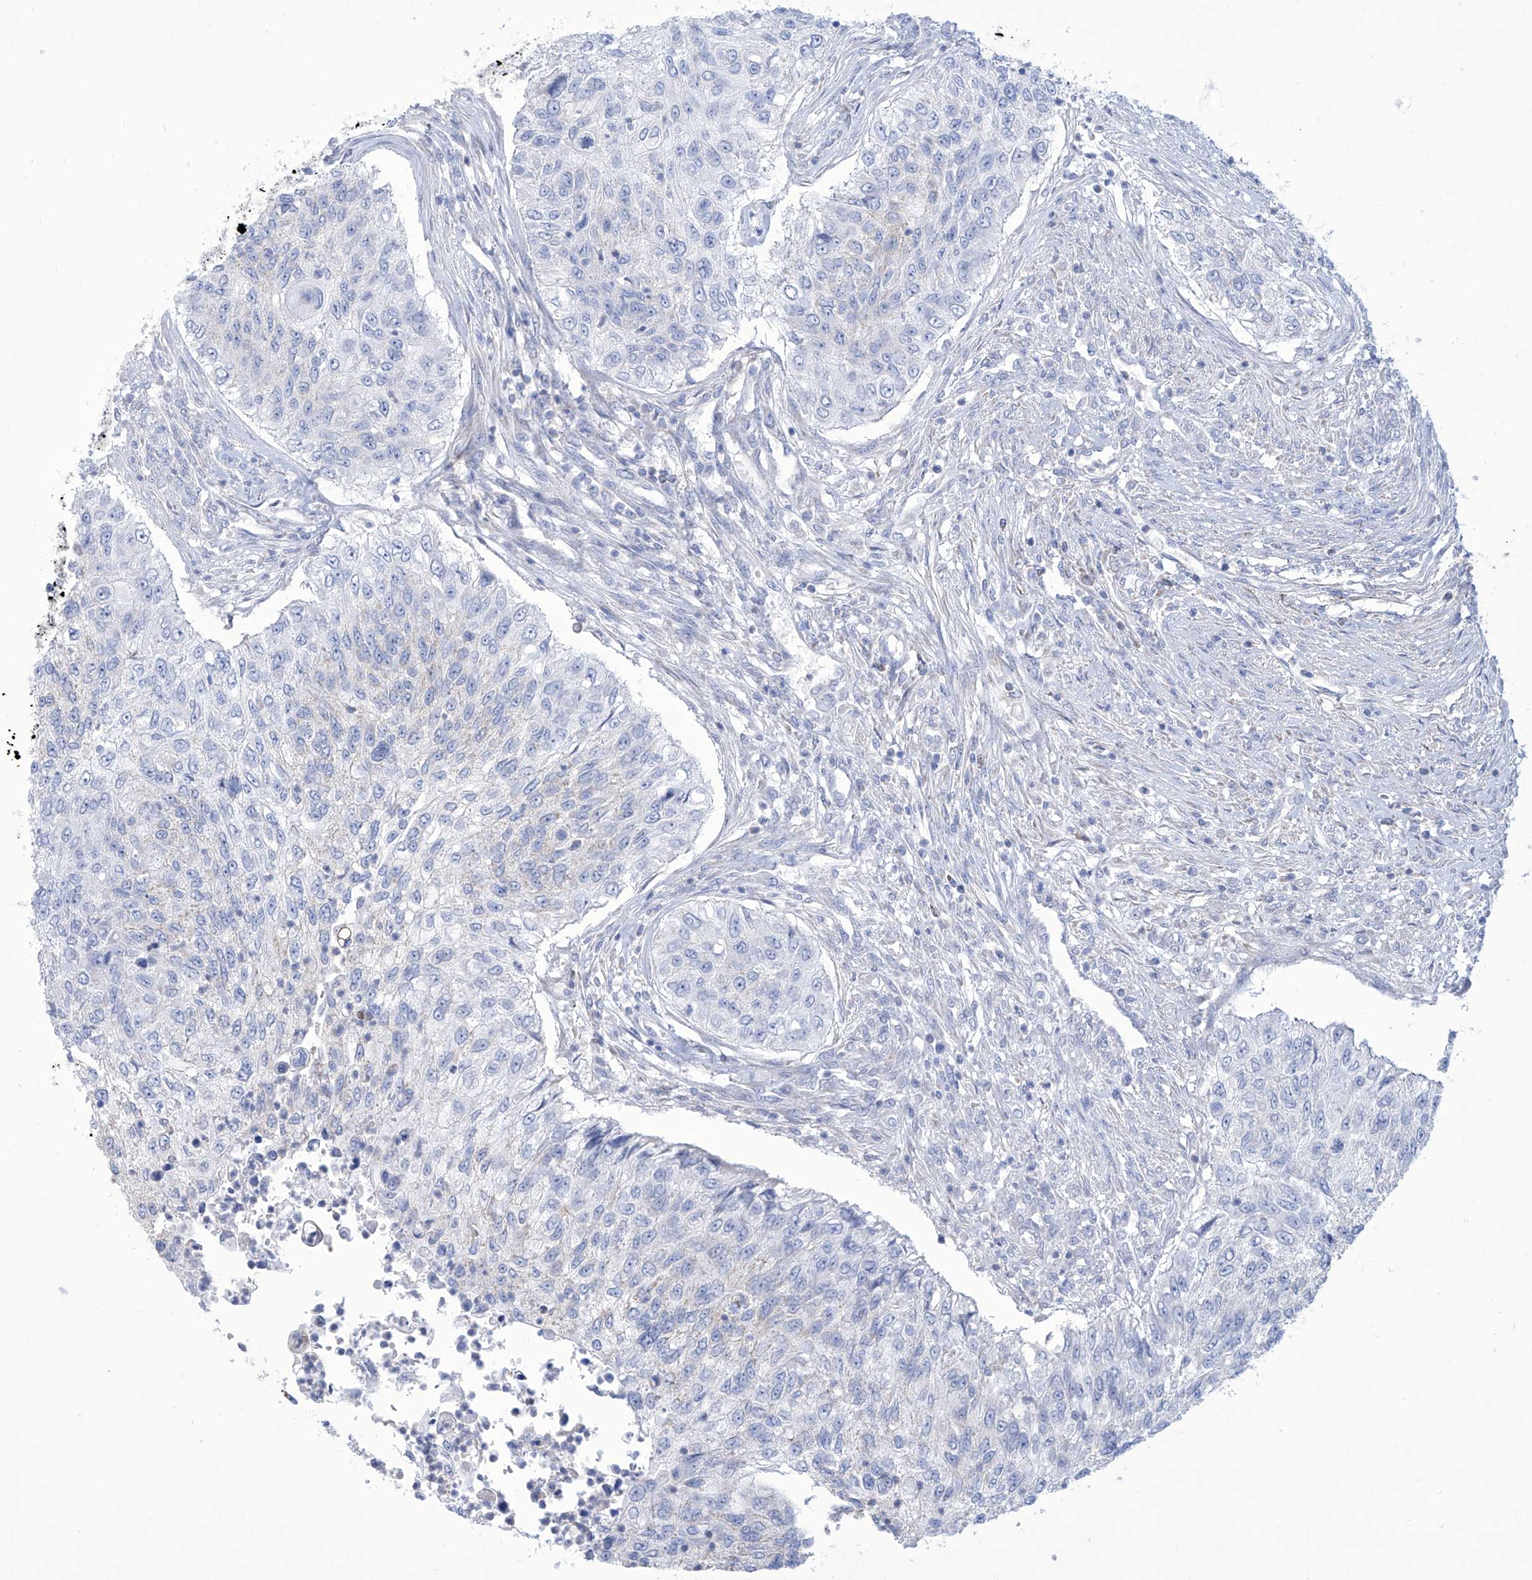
{"staining": {"intensity": "weak", "quantity": "<25%", "location": "cytoplasmic/membranous"}, "tissue": "urothelial cancer", "cell_type": "Tumor cells", "image_type": "cancer", "snomed": [{"axis": "morphology", "description": "Urothelial carcinoma, High grade"}, {"axis": "topography", "description": "Urinary bladder"}], "caption": "IHC photomicrograph of neoplastic tissue: human urothelial cancer stained with DAB (3,3'-diaminobenzidine) shows no significant protein positivity in tumor cells.", "gene": "ALDH6A1", "patient": {"sex": "female", "age": 60}}